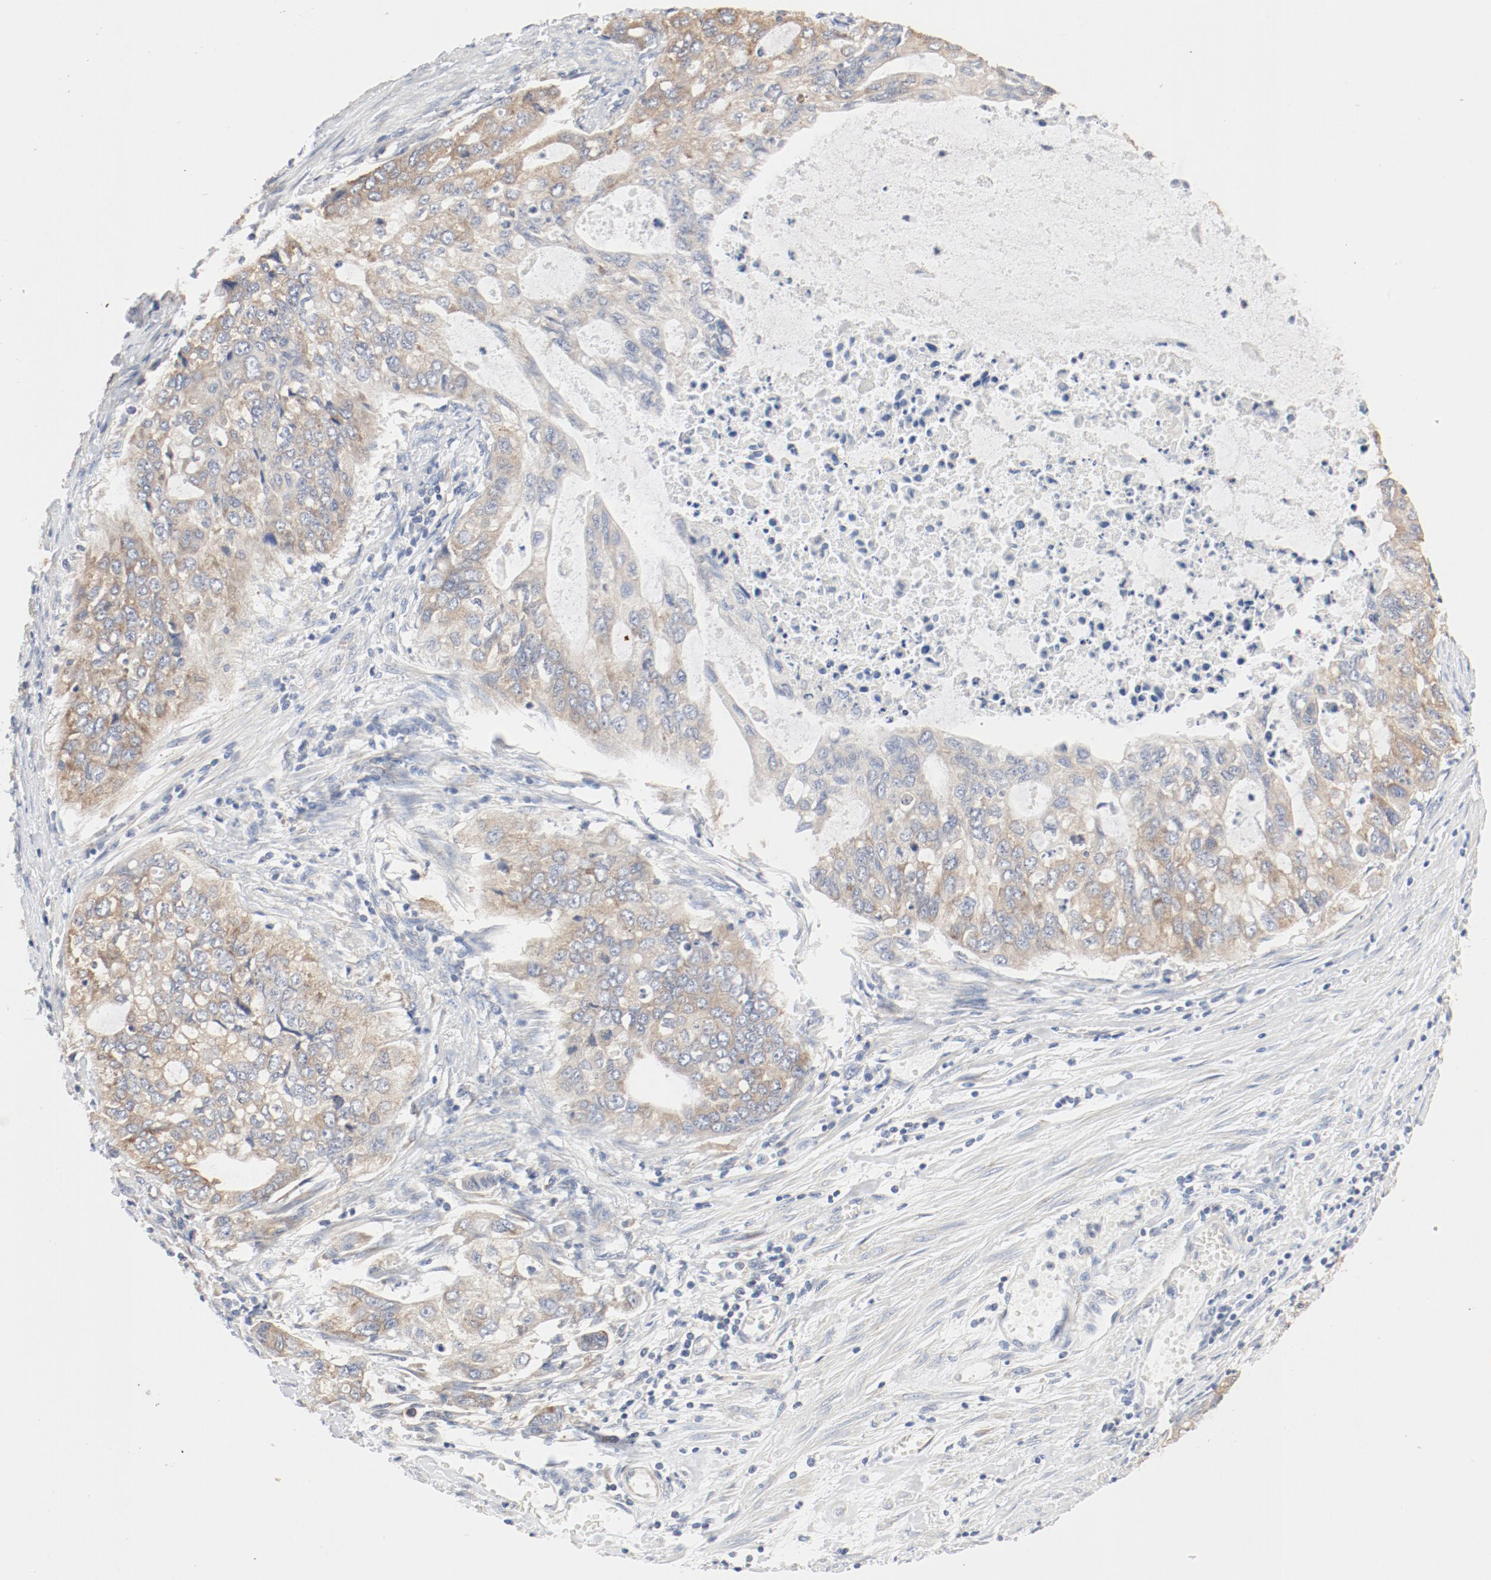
{"staining": {"intensity": "moderate", "quantity": ">75%", "location": "cytoplasmic/membranous"}, "tissue": "stomach cancer", "cell_type": "Tumor cells", "image_type": "cancer", "snomed": [{"axis": "morphology", "description": "Adenocarcinoma, NOS"}, {"axis": "topography", "description": "Stomach, upper"}], "caption": "There is medium levels of moderate cytoplasmic/membranous positivity in tumor cells of adenocarcinoma (stomach), as demonstrated by immunohistochemical staining (brown color).", "gene": "RPS6", "patient": {"sex": "female", "age": 52}}